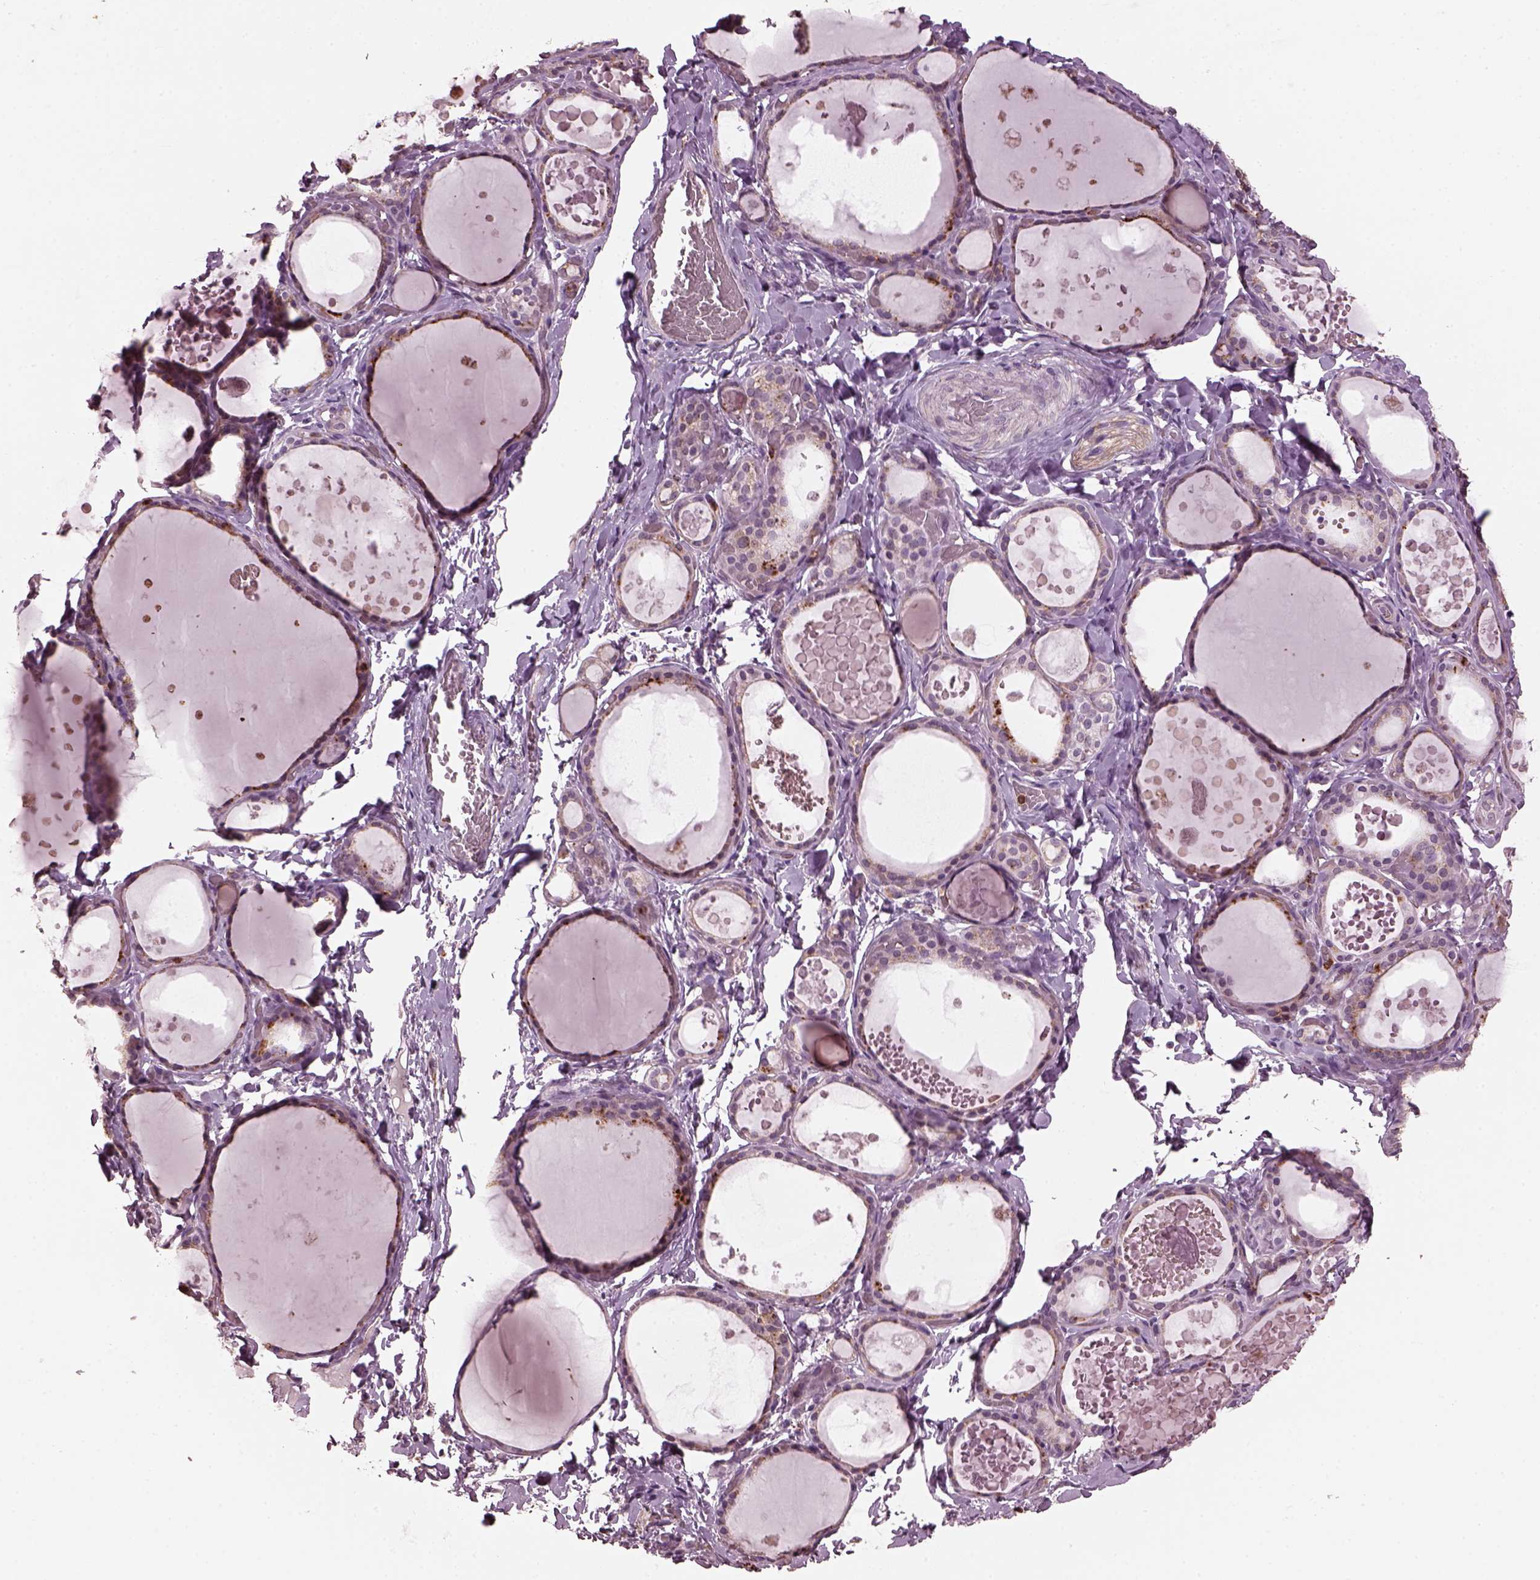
{"staining": {"intensity": "weak", "quantity": ">75%", "location": "cytoplasmic/membranous"}, "tissue": "thyroid gland", "cell_type": "Glandular cells", "image_type": "normal", "snomed": [{"axis": "morphology", "description": "Normal tissue, NOS"}, {"axis": "topography", "description": "Thyroid gland"}], "caption": "Protein staining exhibits weak cytoplasmic/membranous positivity in approximately >75% of glandular cells in unremarkable thyroid gland. (brown staining indicates protein expression, while blue staining denotes nuclei).", "gene": "RUFY3", "patient": {"sex": "female", "age": 56}}